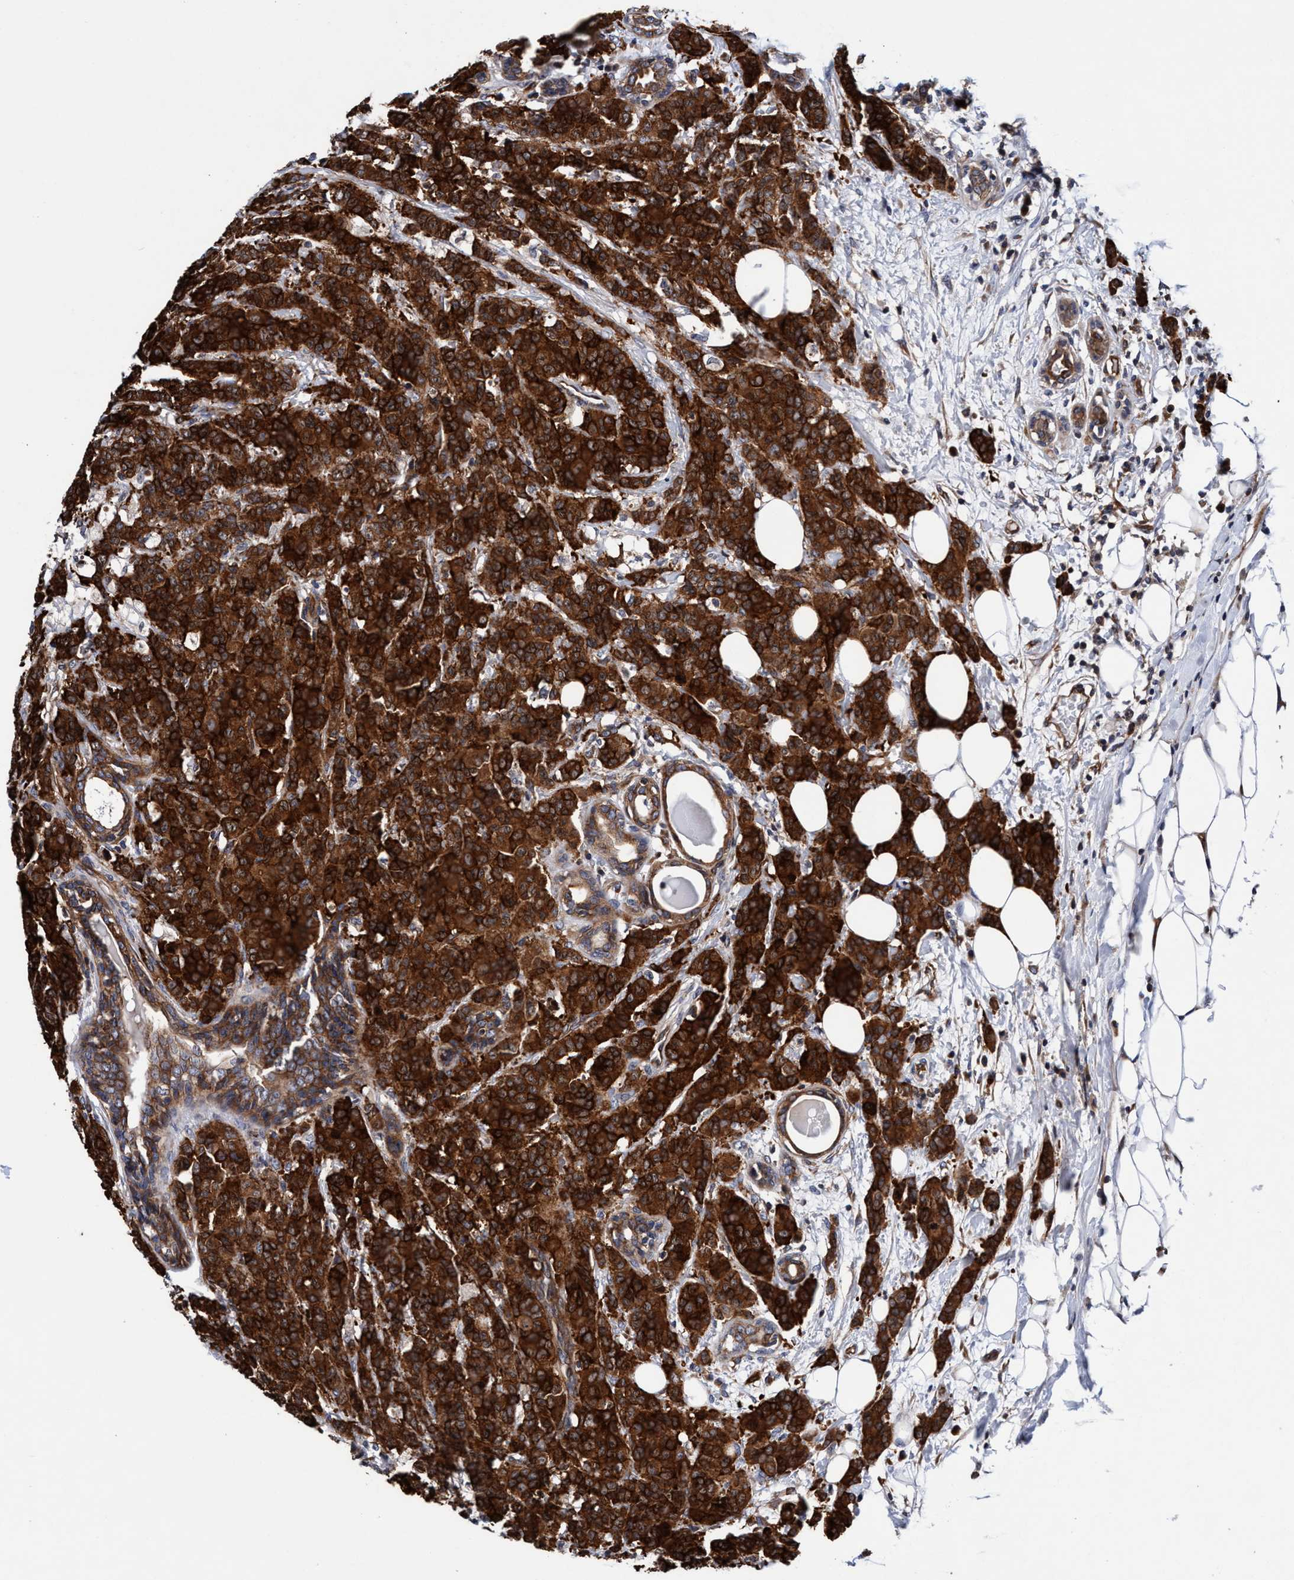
{"staining": {"intensity": "strong", "quantity": ">75%", "location": "cytoplasmic/membranous"}, "tissue": "breast cancer", "cell_type": "Tumor cells", "image_type": "cancer", "snomed": [{"axis": "morphology", "description": "Normal tissue, NOS"}, {"axis": "morphology", "description": "Duct carcinoma"}, {"axis": "topography", "description": "Breast"}], "caption": "Immunohistochemical staining of human breast intraductal carcinoma exhibits high levels of strong cytoplasmic/membranous protein staining in approximately >75% of tumor cells.", "gene": "MCM3AP", "patient": {"sex": "female", "age": 40}}